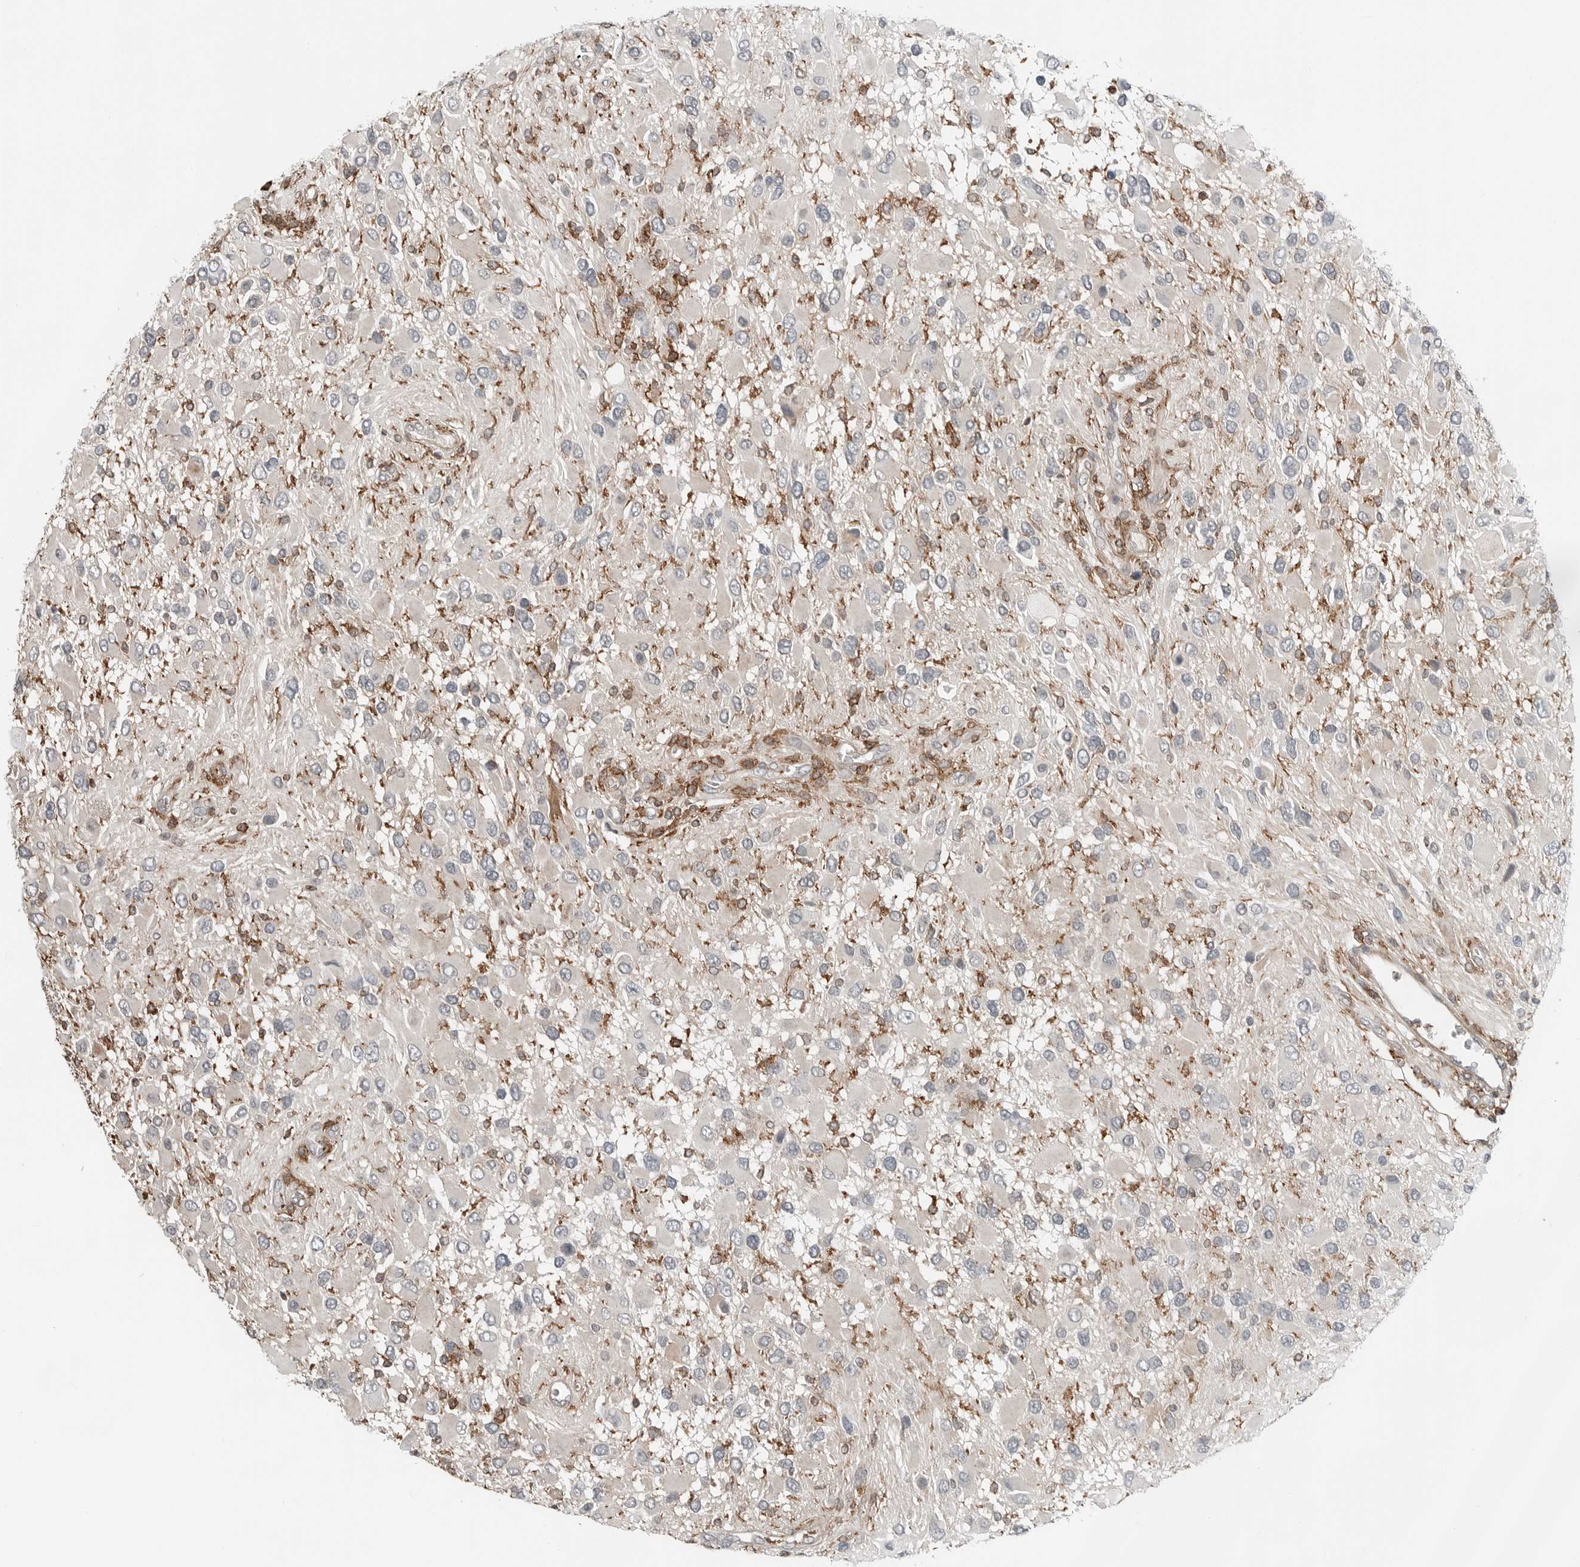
{"staining": {"intensity": "negative", "quantity": "none", "location": "none"}, "tissue": "glioma", "cell_type": "Tumor cells", "image_type": "cancer", "snomed": [{"axis": "morphology", "description": "Glioma, malignant, High grade"}, {"axis": "topography", "description": "Brain"}], "caption": "Malignant glioma (high-grade) was stained to show a protein in brown. There is no significant expression in tumor cells.", "gene": "LEFTY2", "patient": {"sex": "male", "age": 53}}